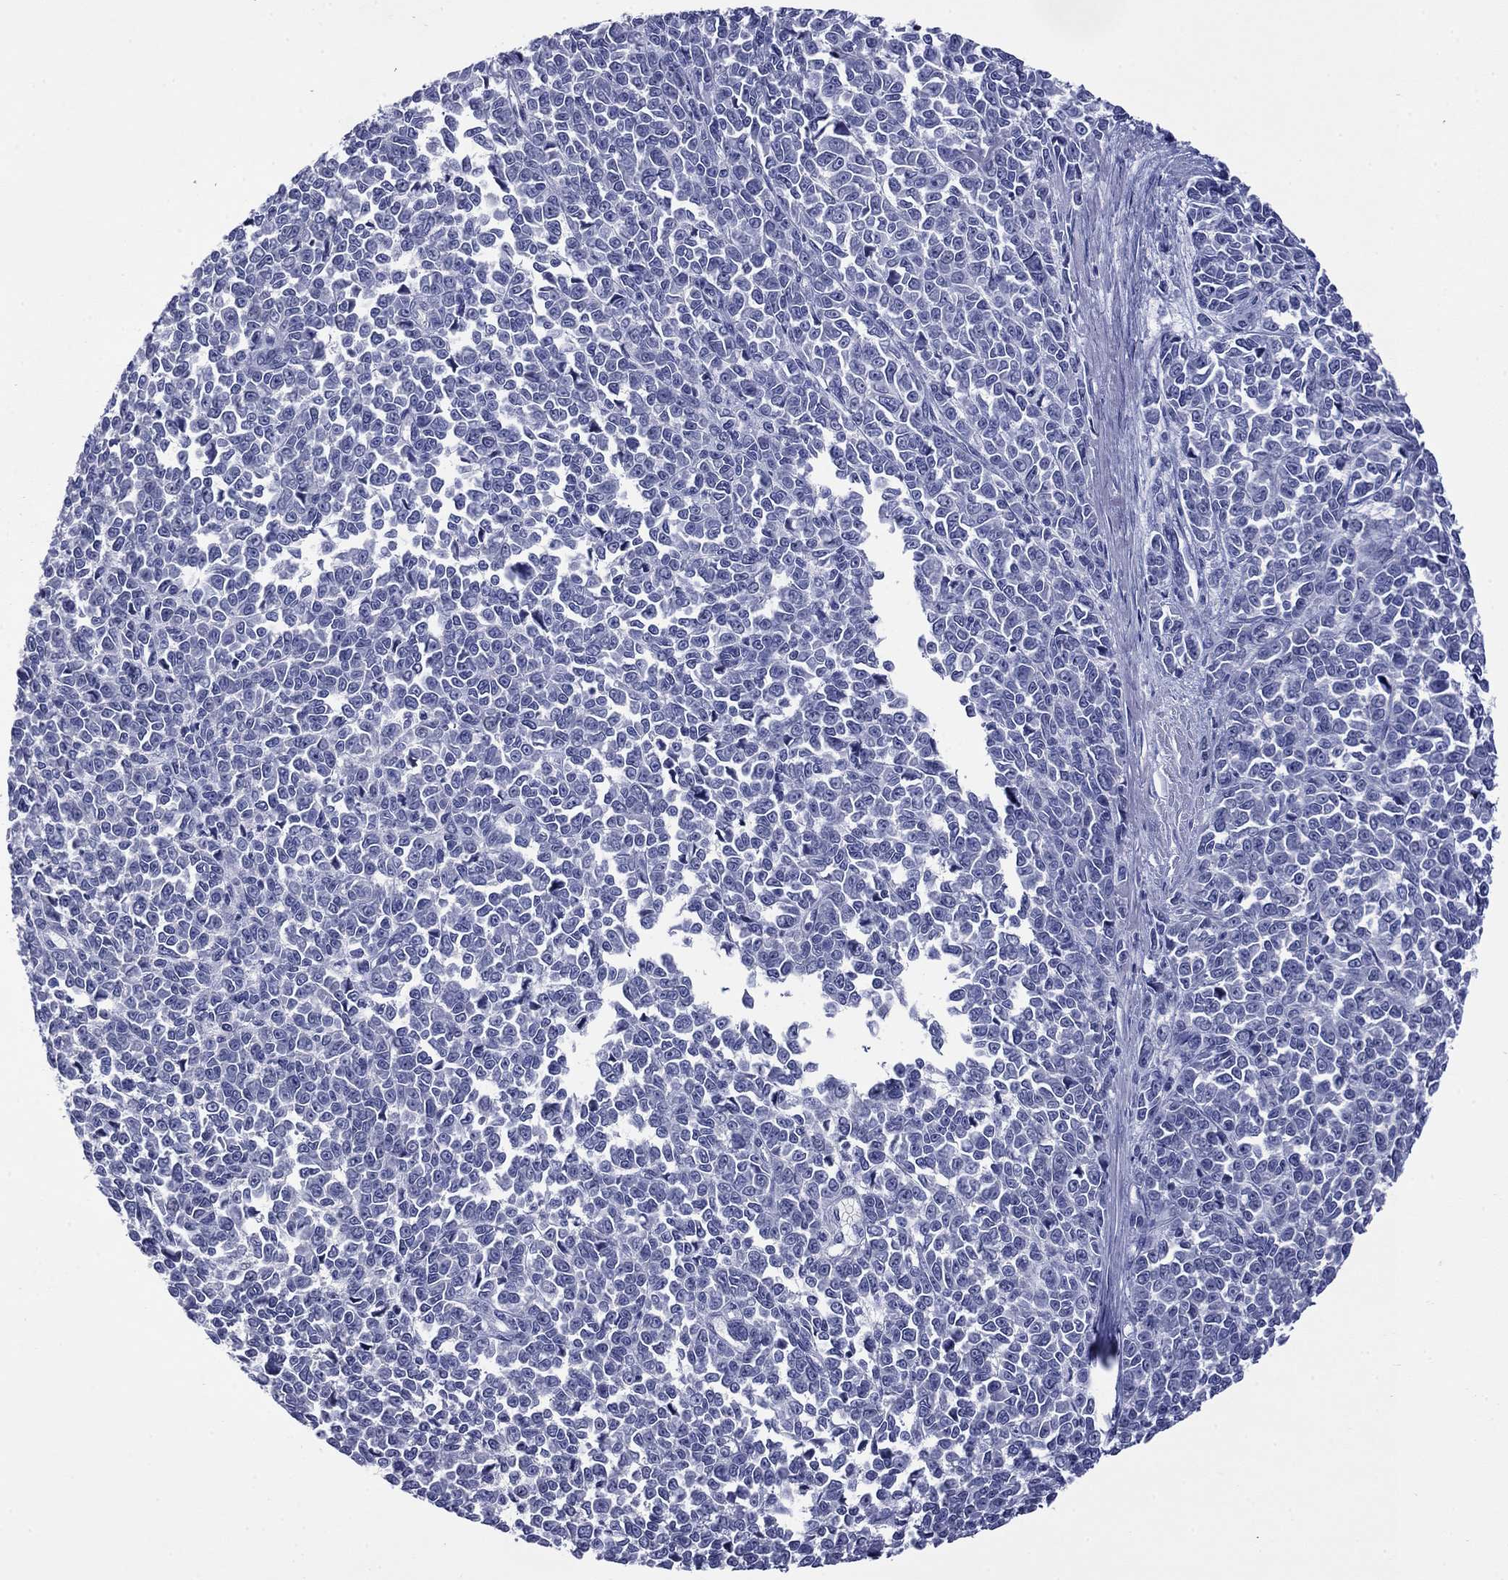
{"staining": {"intensity": "negative", "quantity": "none", "location": "none"}, "tissue": "melanoma", "cell_type": "Tumor cells", "image_type": "cancer", "snomed": [{"axis": "morphology", "description": "Malignant melanoma, NOS"}, {"axis": "topography", "description": "Skin"}], "caption": "Protein analysis of malignant melanoma displays no significant positivity in tumor cells.", "gene": "APOA2", "patient": {"sex": "female", "age": 95}}